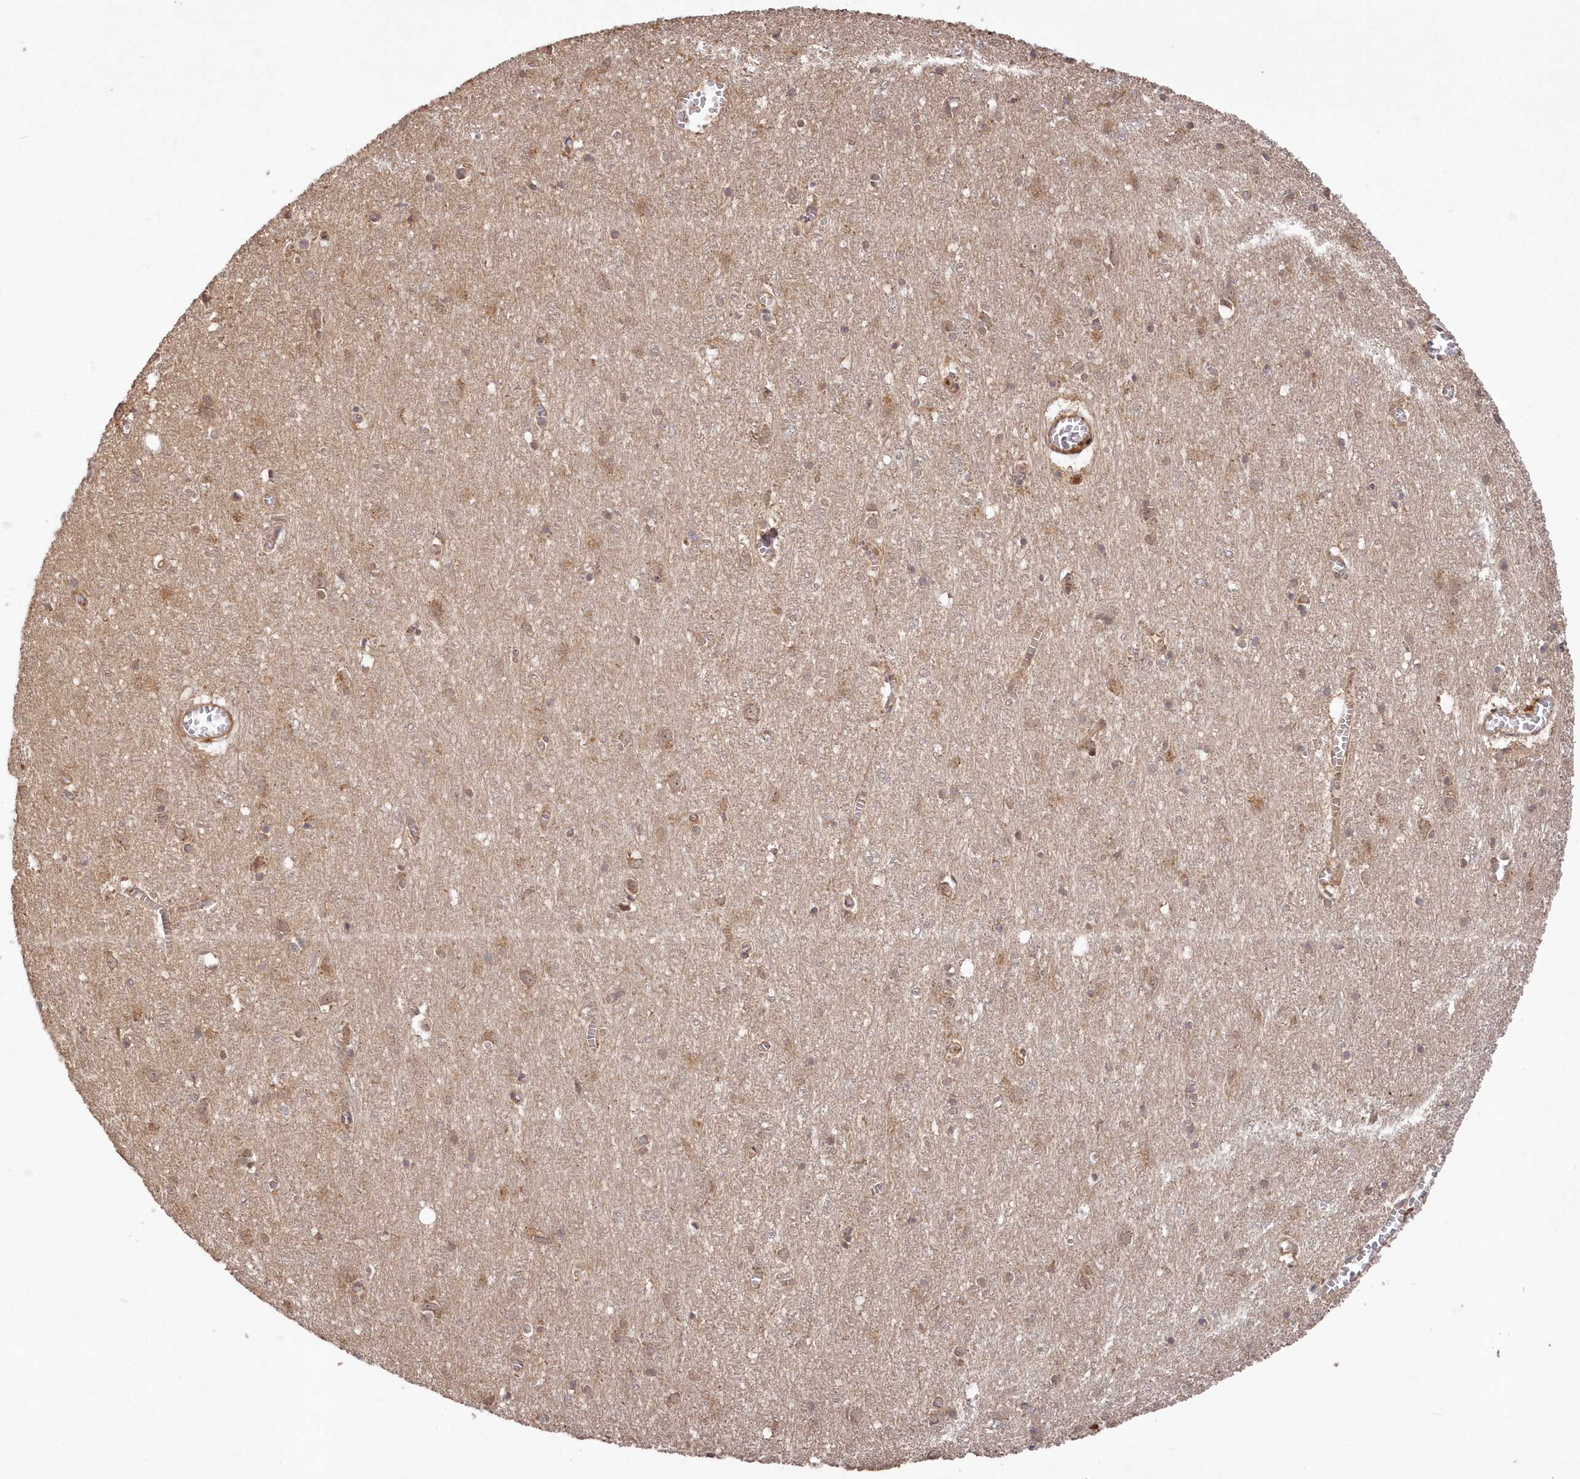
{"staining": {"intensity": "moderate", "quantity": ">75%", "location": "cytoplasmic/membranous"}, "tissue": "cerebral cortex", "cell_type": "Endothelial cells", "image_type": "normal", "snomed": [{"axis": "morphology", "description": "Normal tissue, NOS"}, {"axis": "topography", "description": "Cerebral cortex"}], "caption": "The image shows immunohistochemical staining of benign cerebral cortex. There is moderate cytoplasmic/membranous expression is present in approximately >75% of endothelial cells.", "gene": "TBCA", "patient": {"sex": "female", "age": 64}}